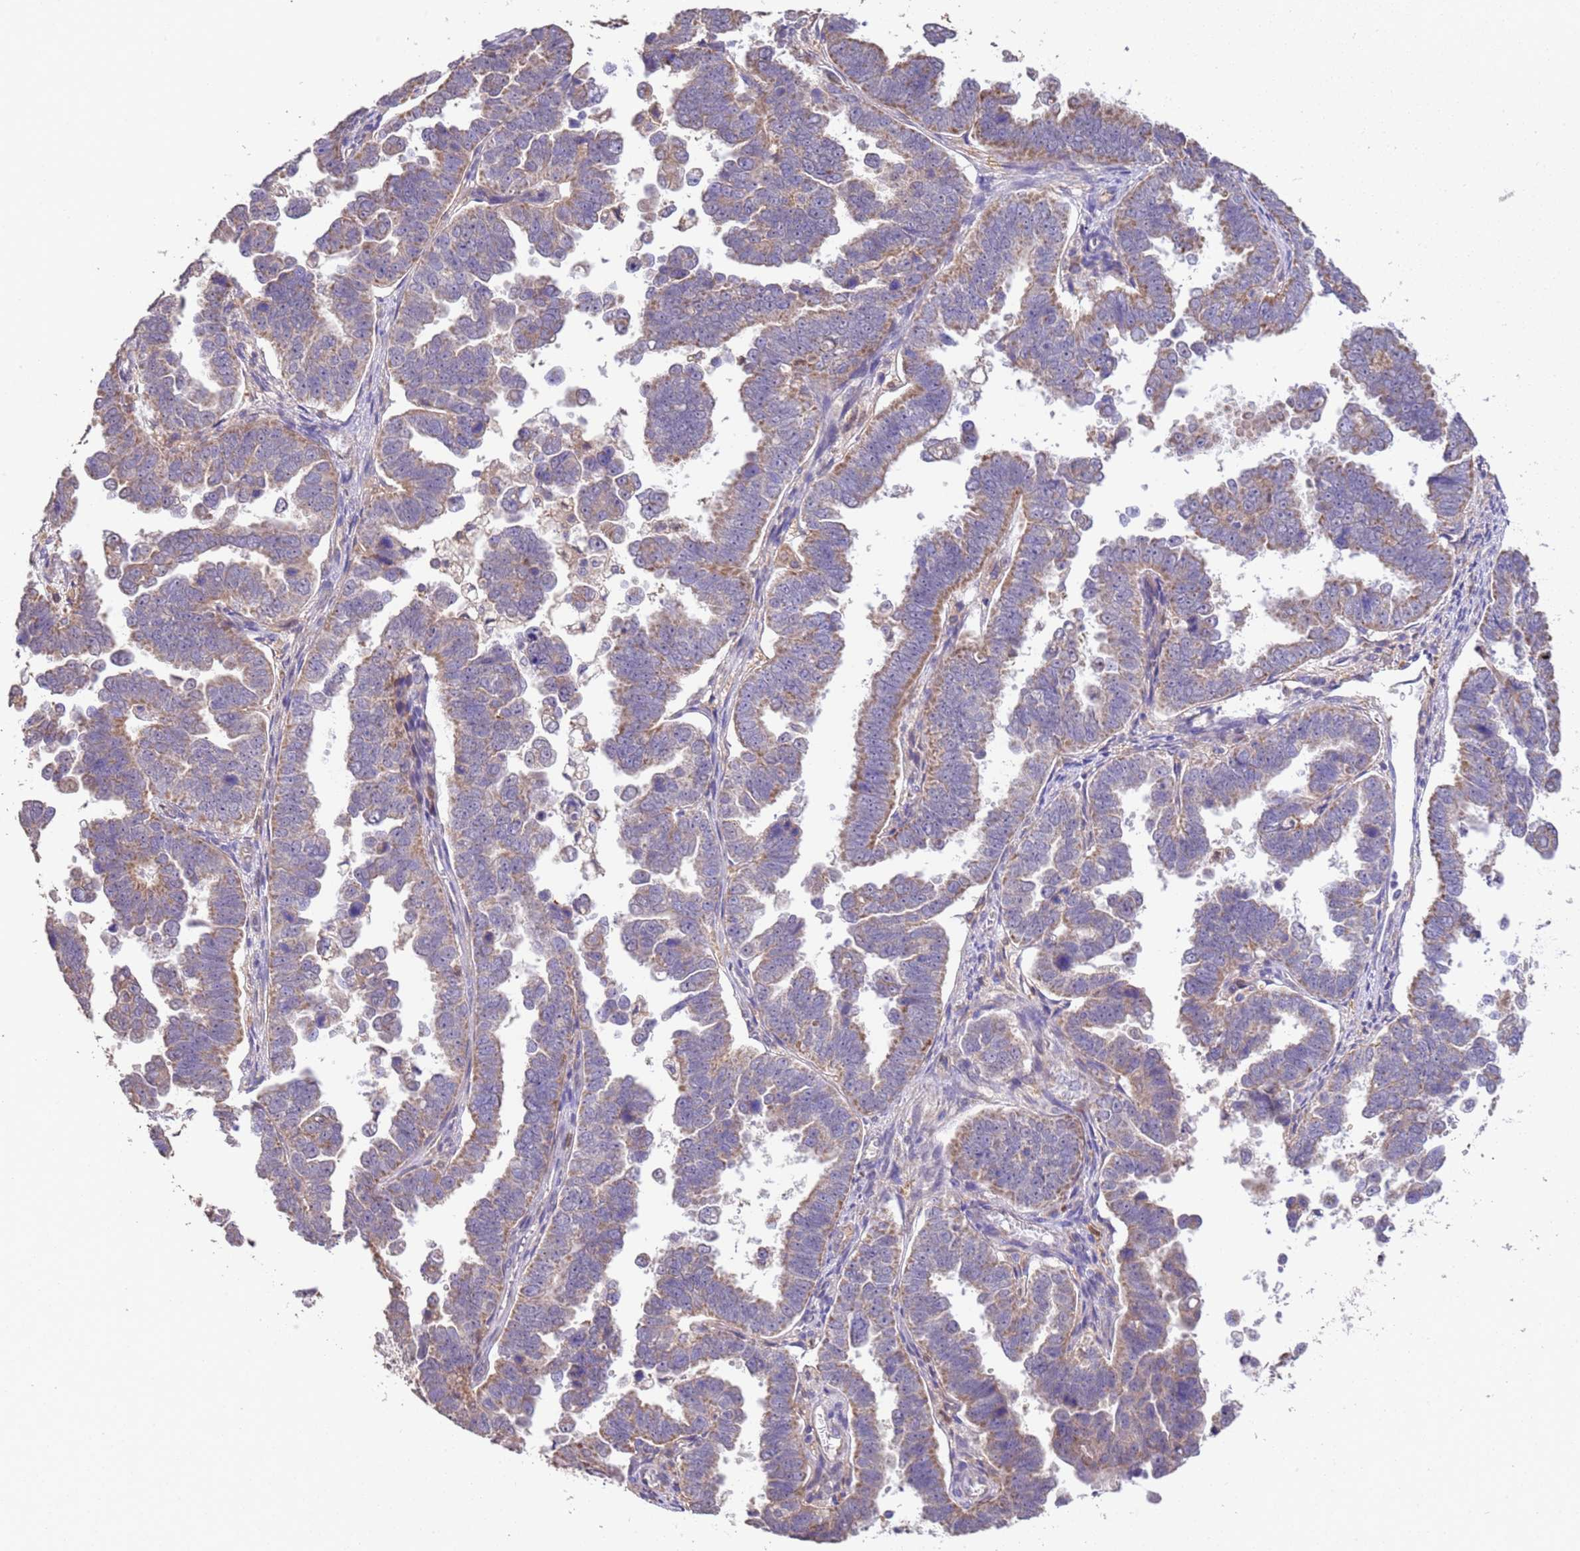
{"staining": {"intensity": "weak", "quantity": "25%-75%", "location": "cytoplasmic/membranous"}, "tissue": "endometrial cancer", "cell_type": "Tumor cells", "image_type": "cancer", "snomed": [{"axis": "morphology", "description": "Adenocarcinoma, NOS"}, {"axis": "topography", "description": "Endometrium"}], "caption": "A brown stain highlights weak cytoplasmic/membranous staining of a protein in human endometrial adenocarcinoma tumor cells. (Brightfield microscopy of DAB IHC at high magnification).", "gene": "NPHP1", "patient": {"sex": "female", "age": 75}}